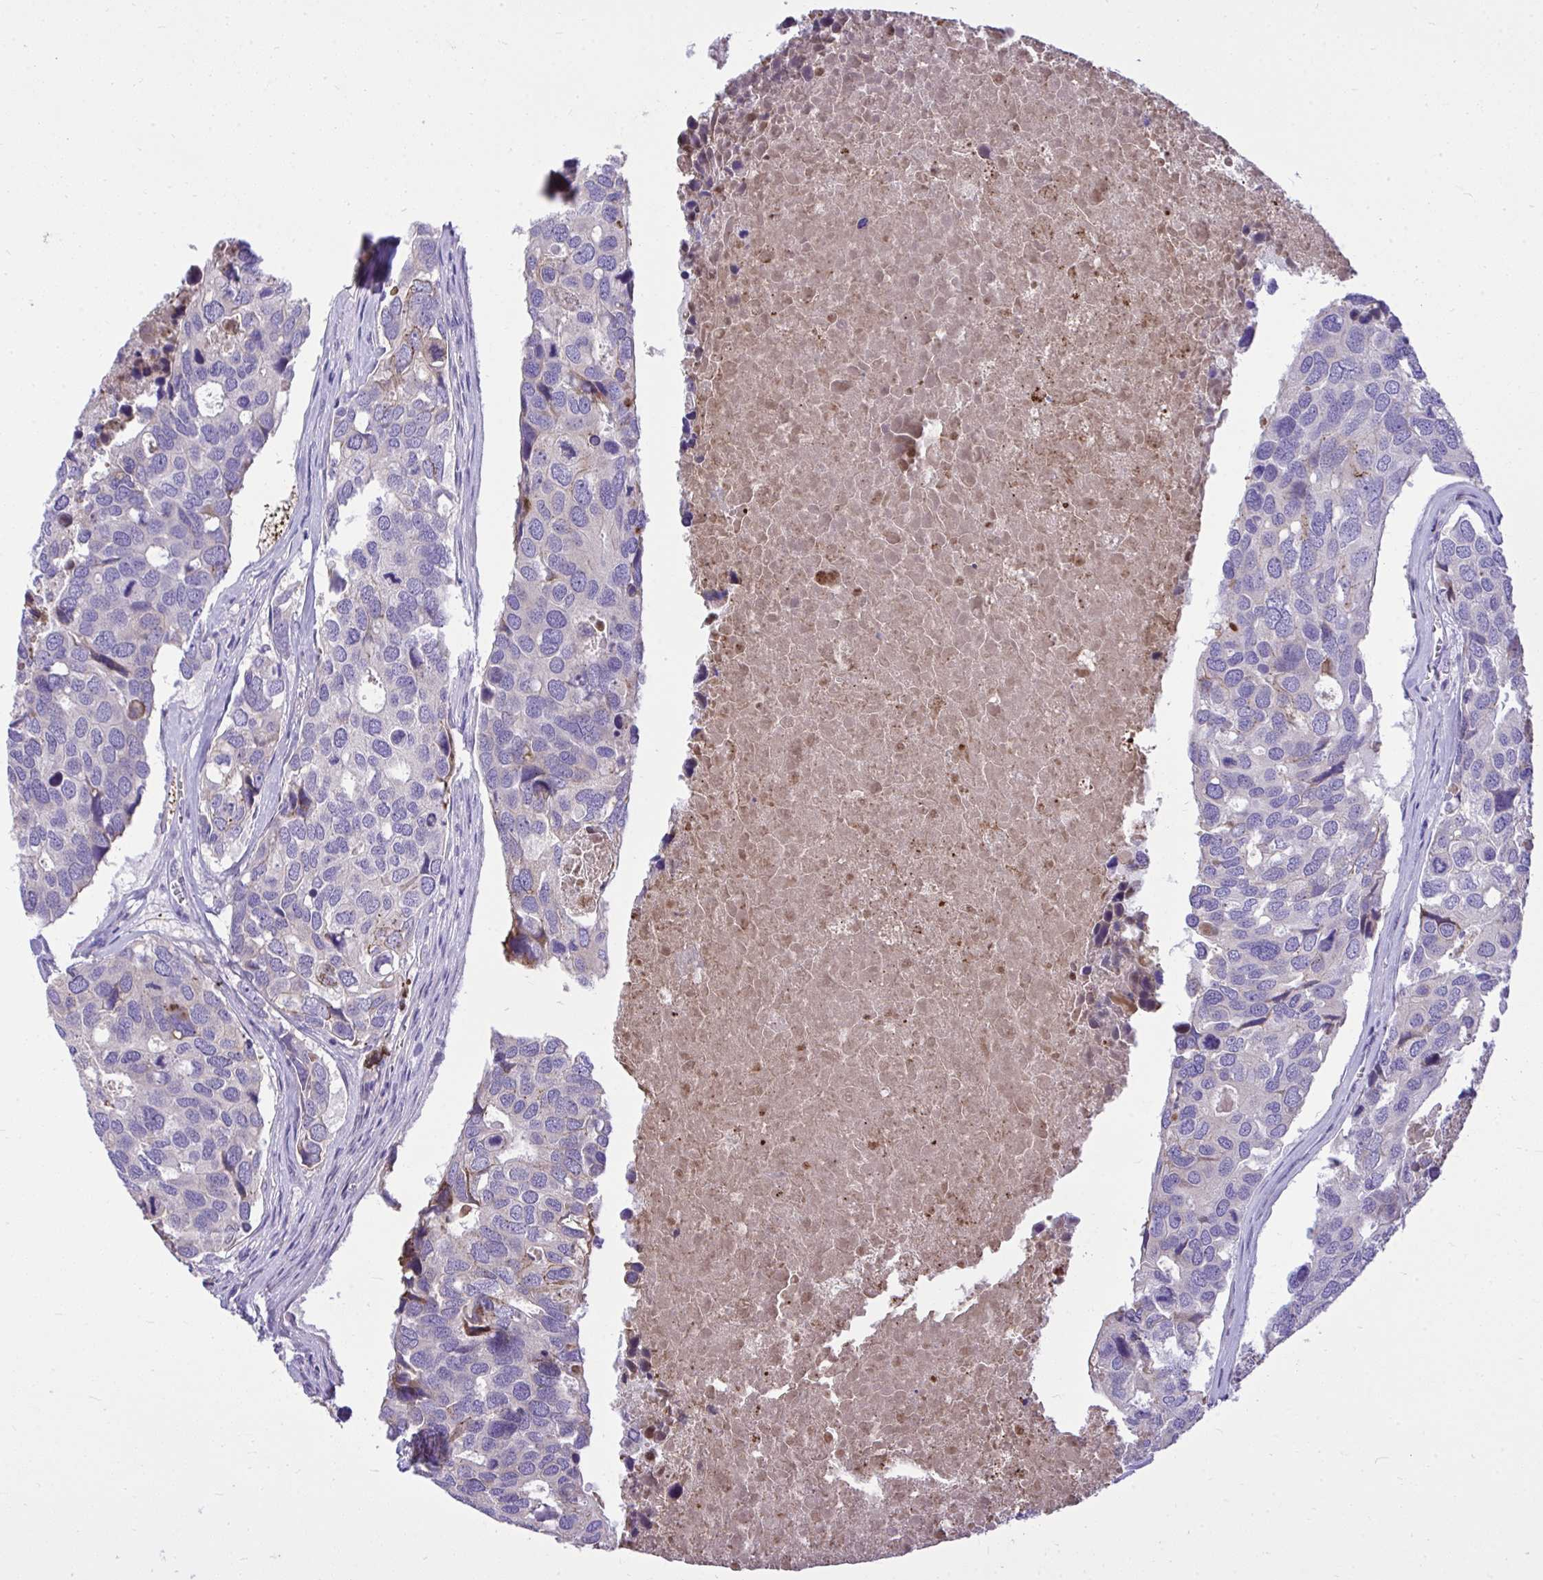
{"staining": {"intensity": "weak", "quantity": "<25%", "location": "cytoplasmic/membranous"}, "tissue": "breast cancer", "cell_type": "Tumor cells", "image_type": "cancer", "snomed": [{"axis": "morphology", "description": "Duct carcinoma"}, {"axis": "topography", "description": "Breast"}], "caption": "Human breast cancer stained for a protein using immunohistochemistry shows no positivity in tumor cells.", "gene": "HRG", "patient": {"sex": "female", "age": 83}}